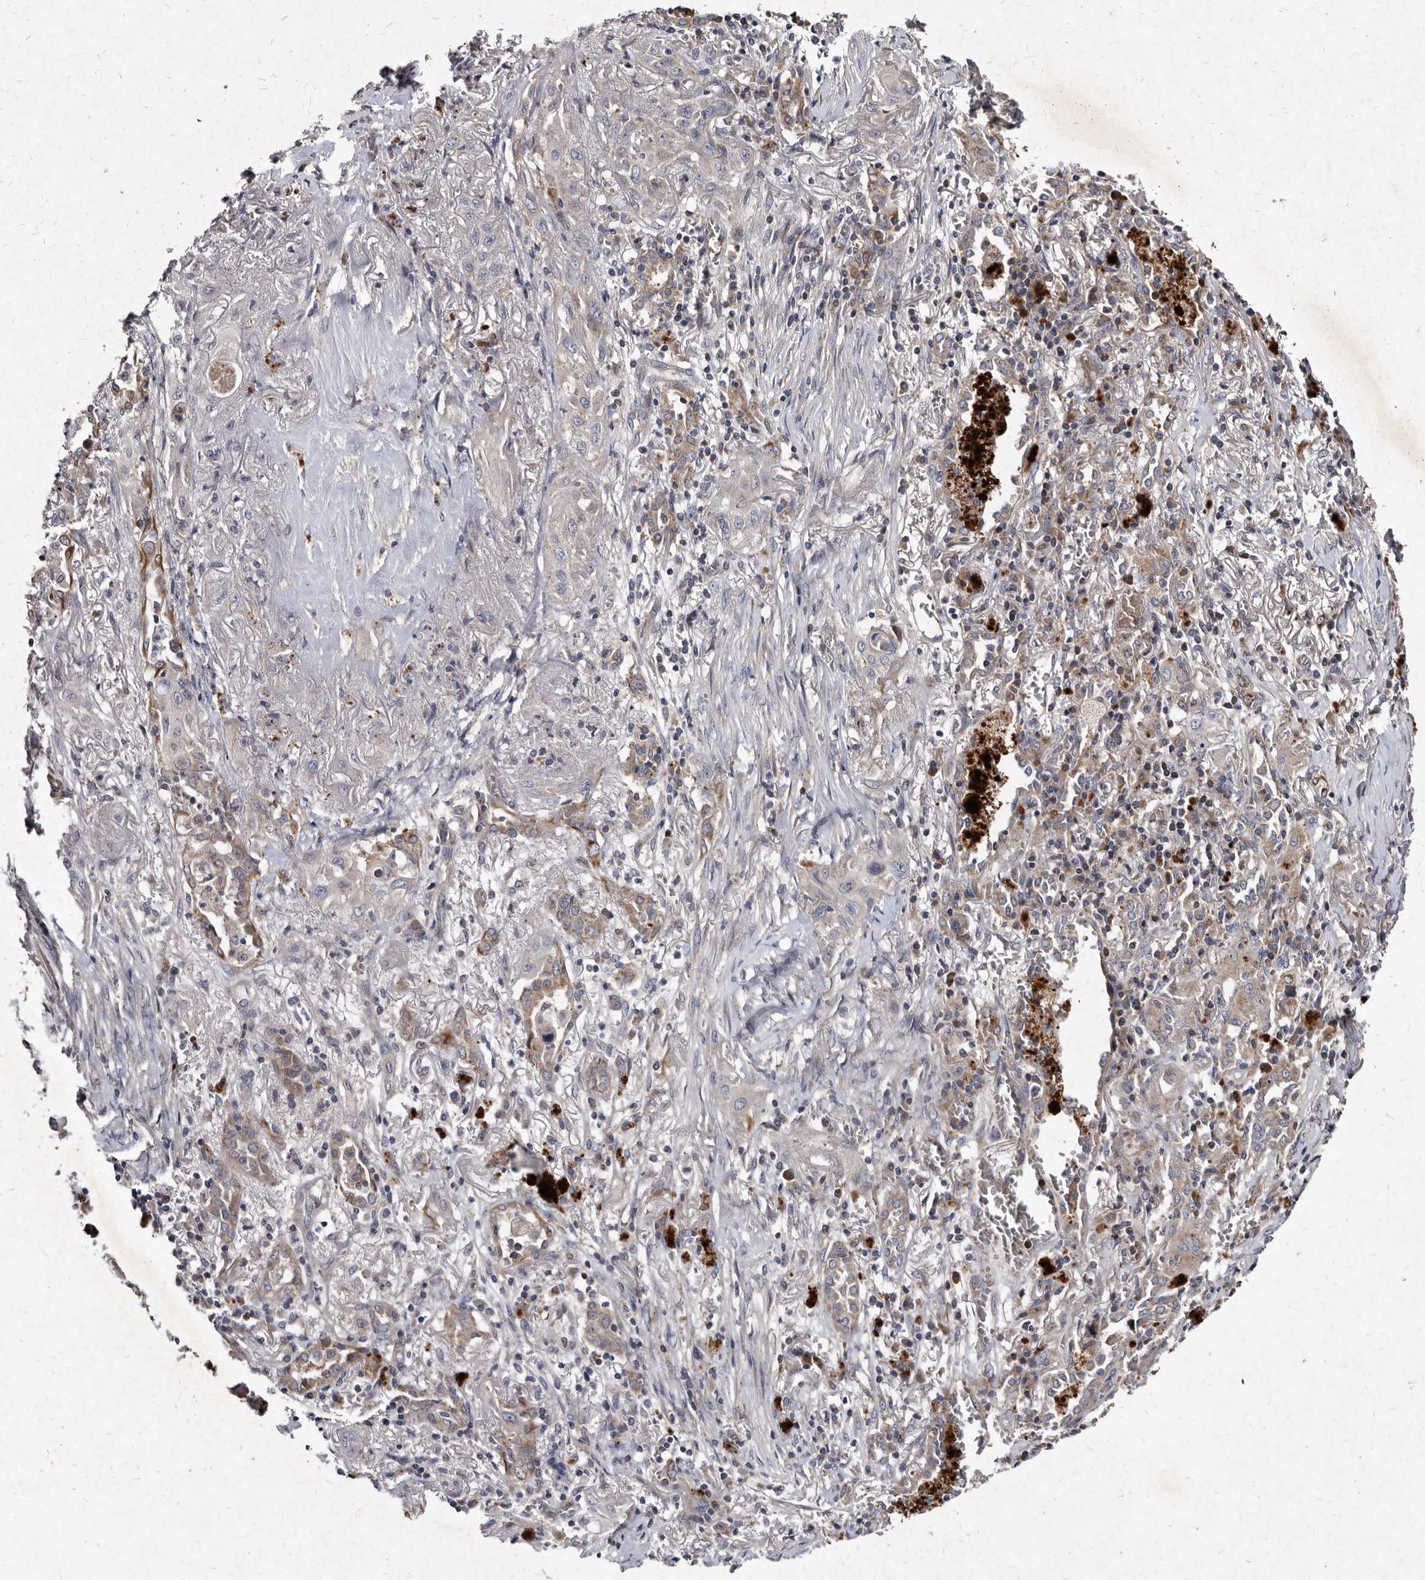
{"staining": {"intensity": "negative", "quantity": "none", "location": "none"}, "tissue": "lung cancer", "cell_type": "Tumor cells", "image_type": "cancer", "snomed": [{"axis": "morphology", "description": "Squamous cell carcinoma, NOS"}, {"axis": "topography", "description": "Lung"}], "caption": "IHC of lung cancer (squamous cell carcinoma) reveals no positivity in tumor cells. Nuclei are stained in blue.", "gene": "YPEL3", "patient": {"sex": "female", "age": 47}}